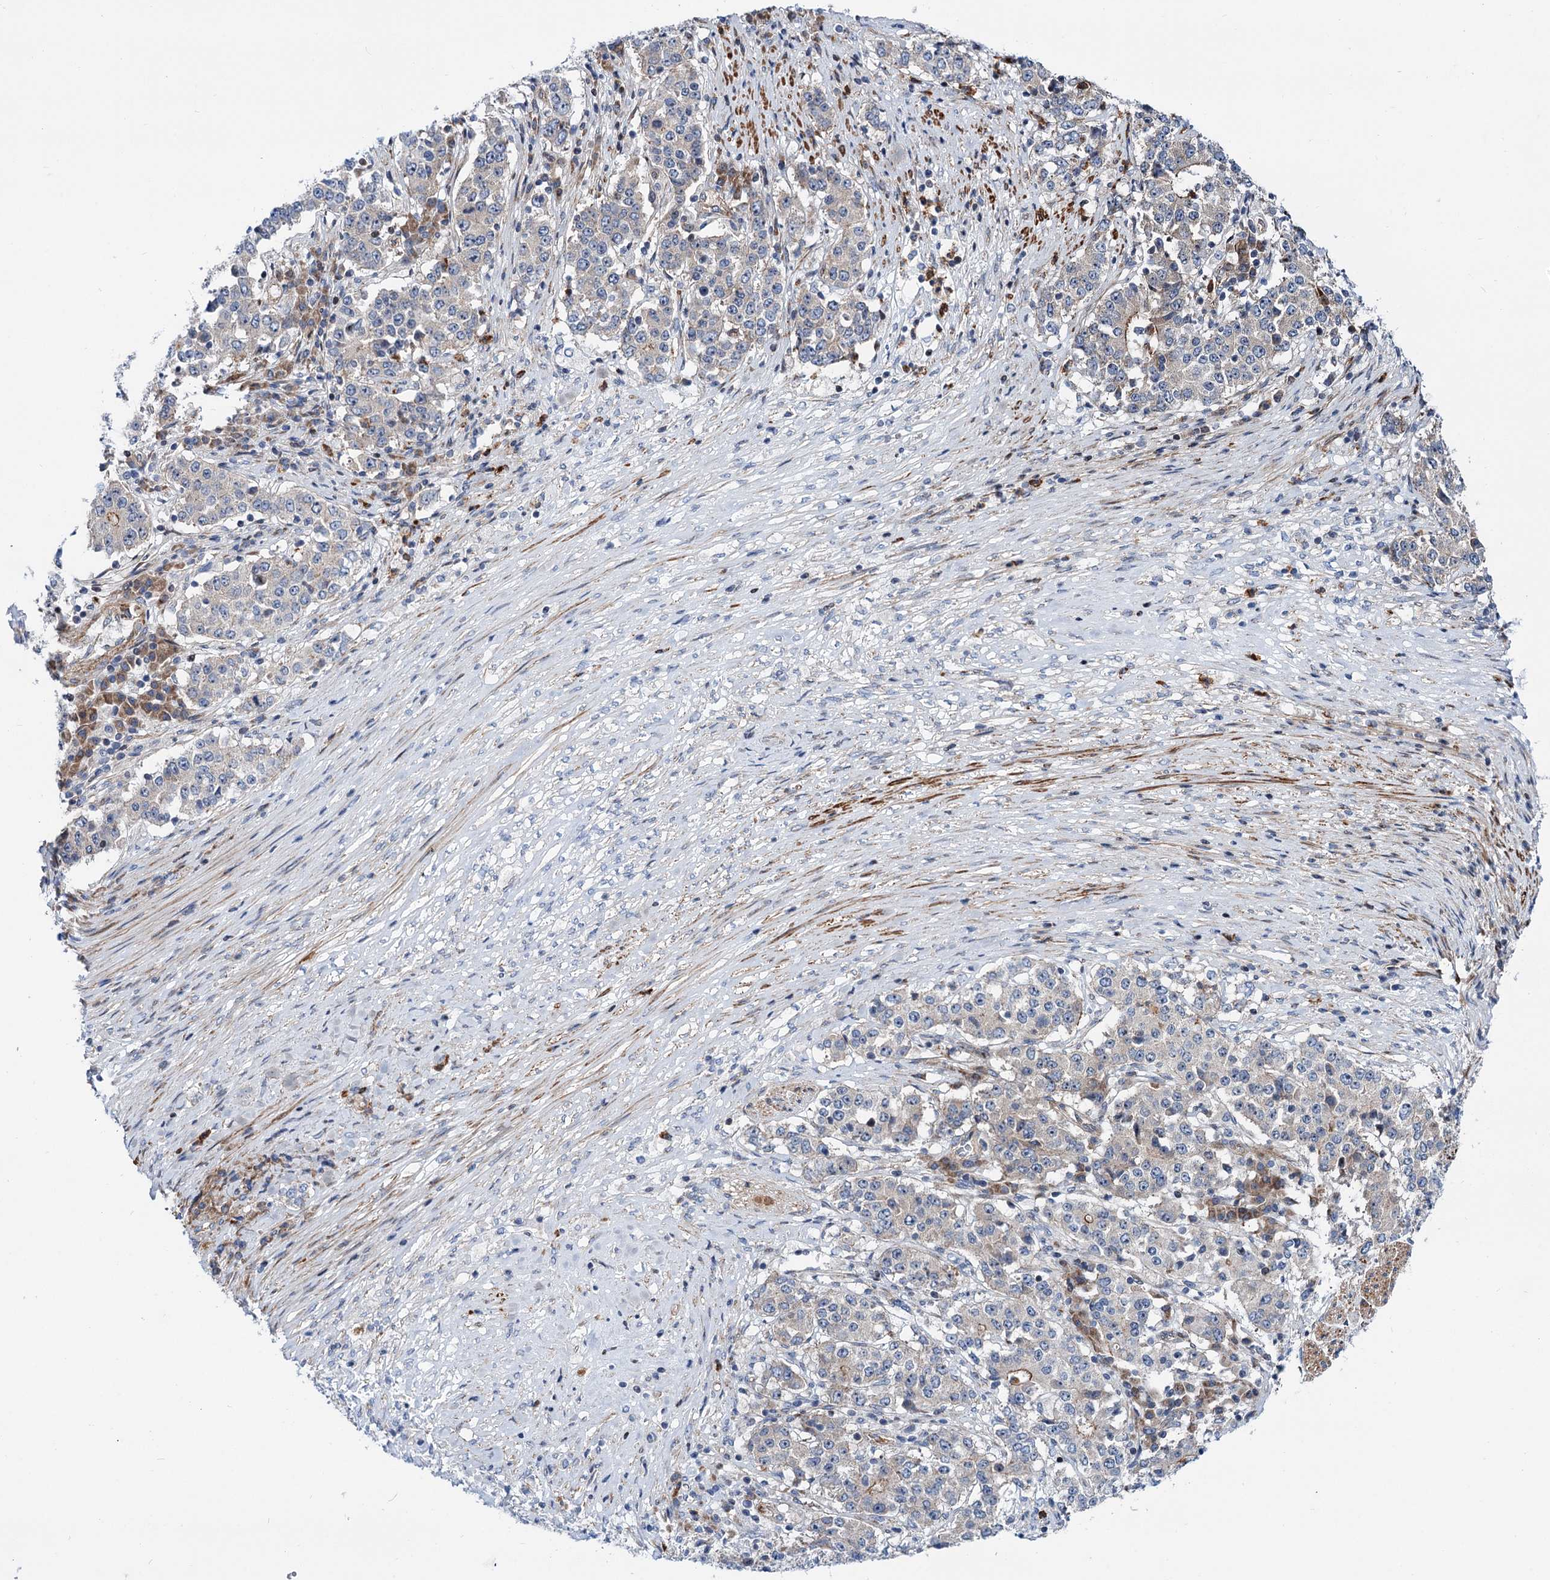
{"staining": {"intensity": "weak", "quantity": "<25%", "location": "cytoplasmic/membranous"}, "tissue": "stomach cancer", "cell_type": "Tumor cells", "image_type": "cancer", "snomed": [{"axis": "morphology", "description": "Adenocarcinoma, NOS"}, {"axis": "topography", "description": "Stomach"}], "caption": "The histopathology image demonstrates no significant expression in tumor cells of stomach cancer (adenocarcinoma).", "gene": "THAP9", "patient": {"sex": "male", "age": 59}}